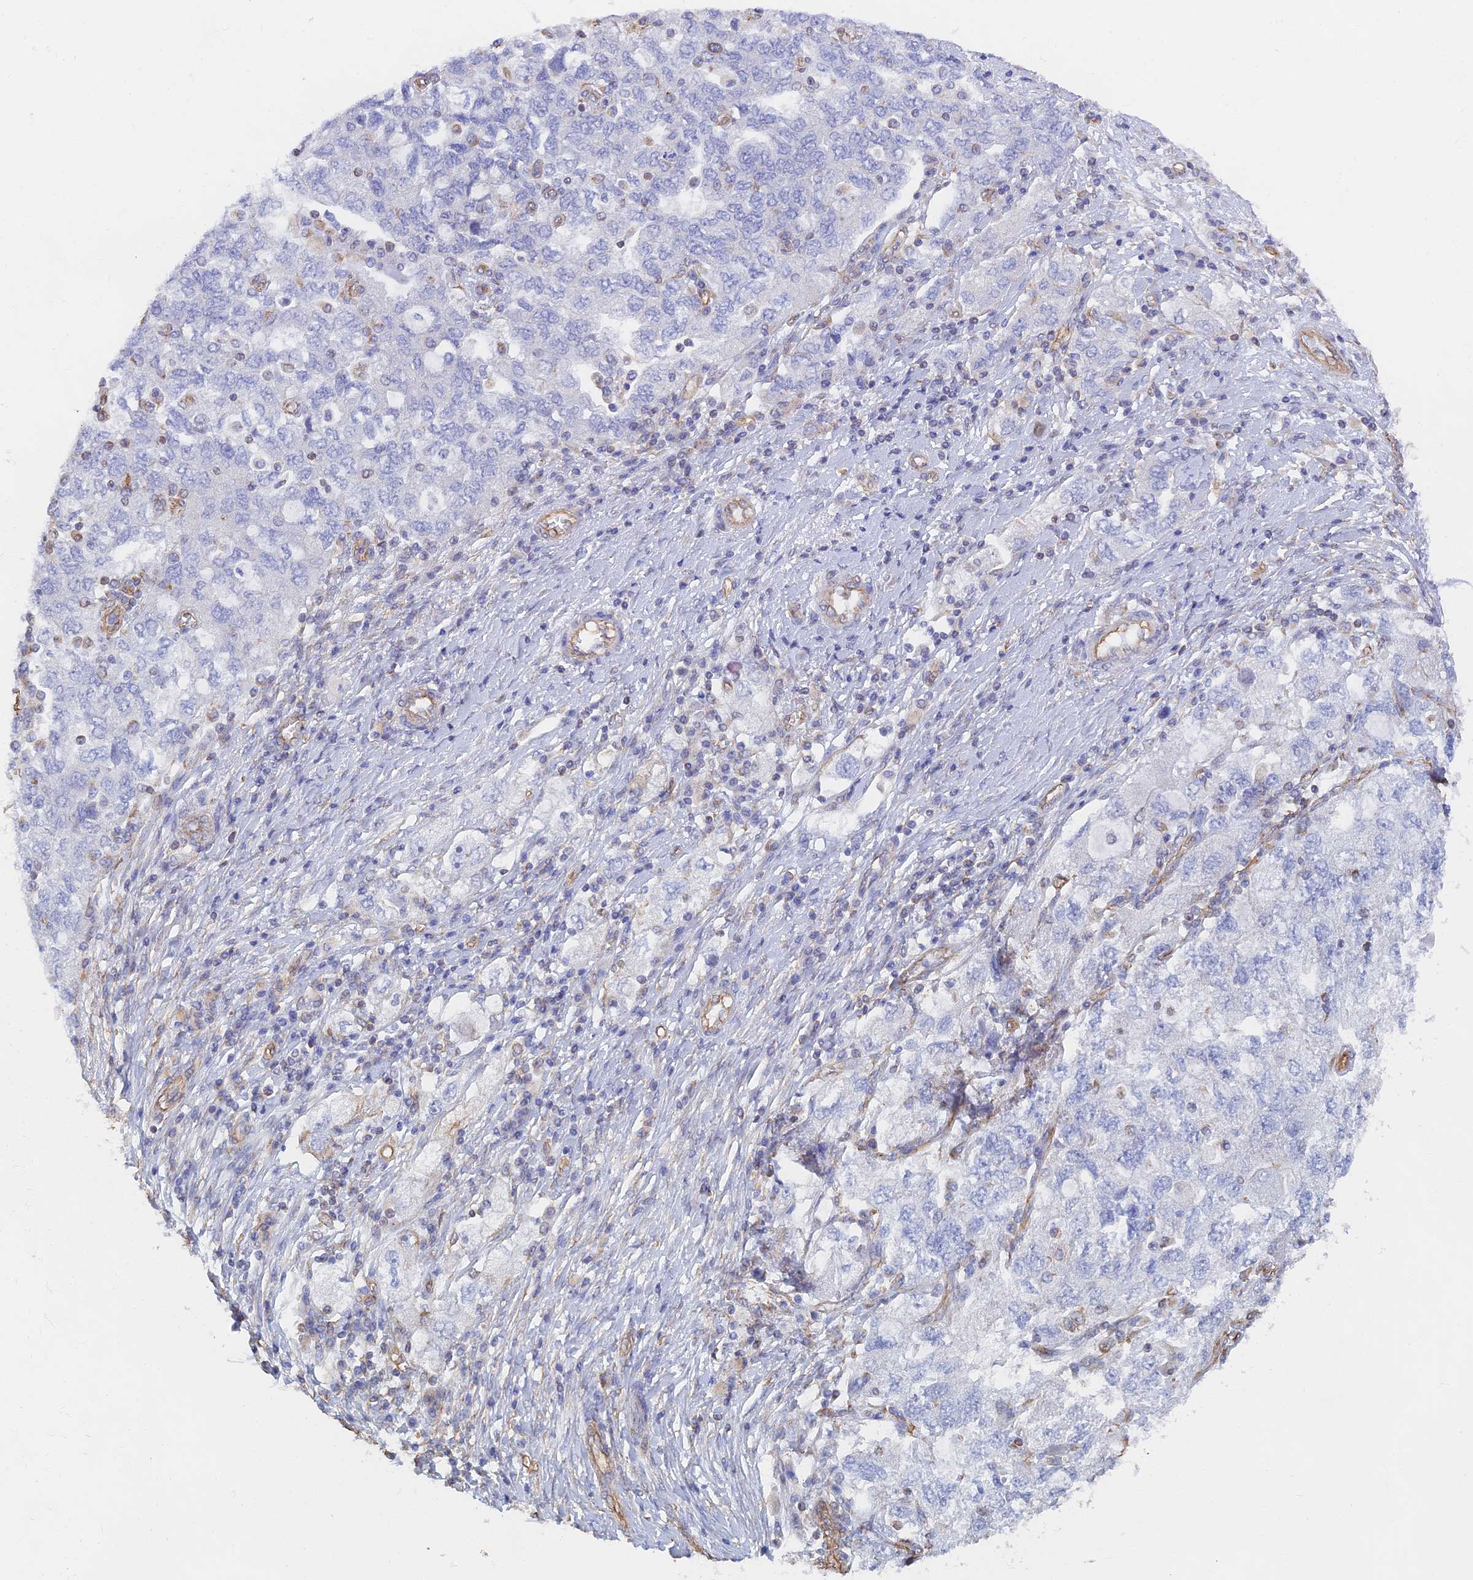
{"staining": {"intensity": "negative", "quantity": "none", "location": "none"}, "tissue": "ovarian cancer", "cell_type": "Tumor cells", "image_type": "cancer", "snomed": [{"axis": "morphology", "description": "Carcinoma, NOS"}, {"axis": "morphology", "description": "Cystadenocarcinoma, serous, NOS"}, {"axis": "topography", "description": "Ovary"}], "caption": "The micrograph reveals no staining of tumor cells in carcinoma (ovarian).", "gene": "RMC1", "patient": {"sex": "female", "age": 69}}